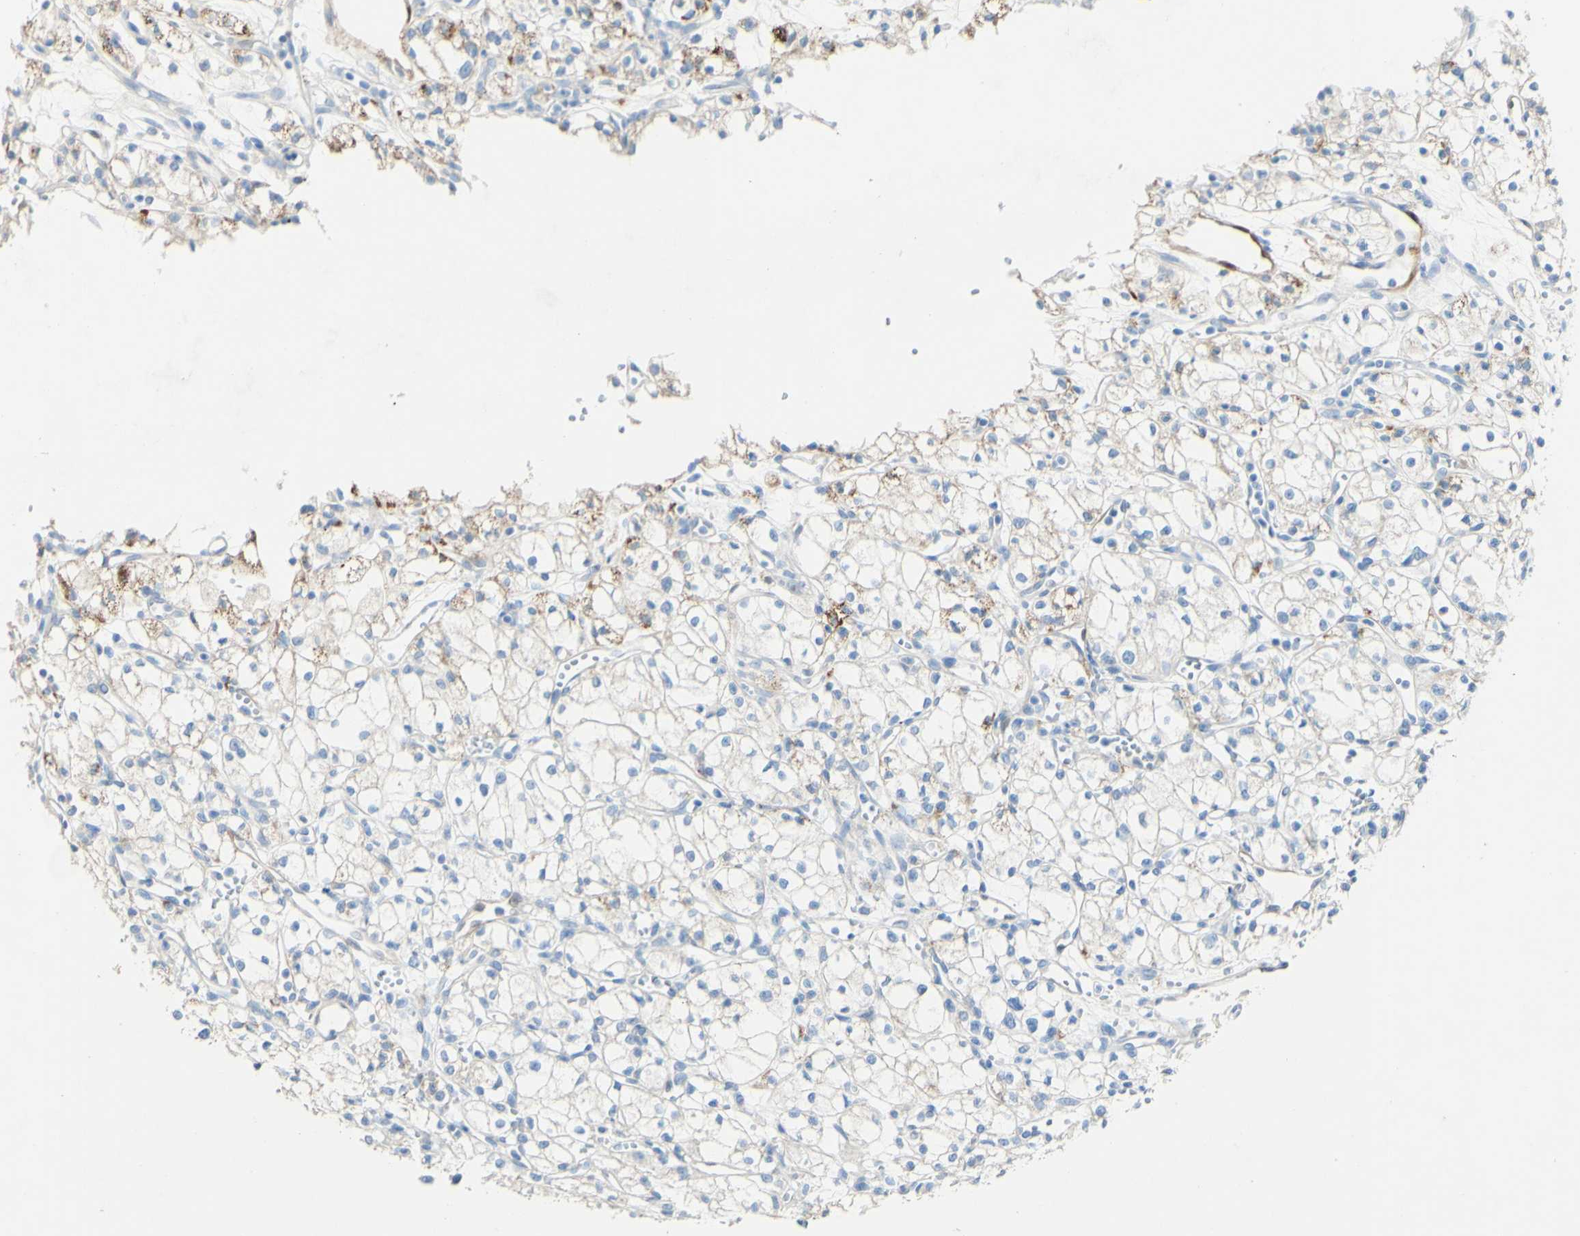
{"staining": {"intensity": "negative", "quantity": "none", "location": "none"}, "tissue": "renal cancer", "cell_type": "Tumor cells", "image_type": "cancer", "snomed": [{"axis": "morphology", "description": "Normal tissue, NOS"}, {"axis": "morphology", "description": "Adenocarcinoma, NOS"}, {"axis": "topography", "description": "Kidney"}], "caption": "Tumor cells show no significant staining in renal cancer (adenocarcinoma).", "gene": "FGF4", "patient": {"sex": "male", "age": 59}}